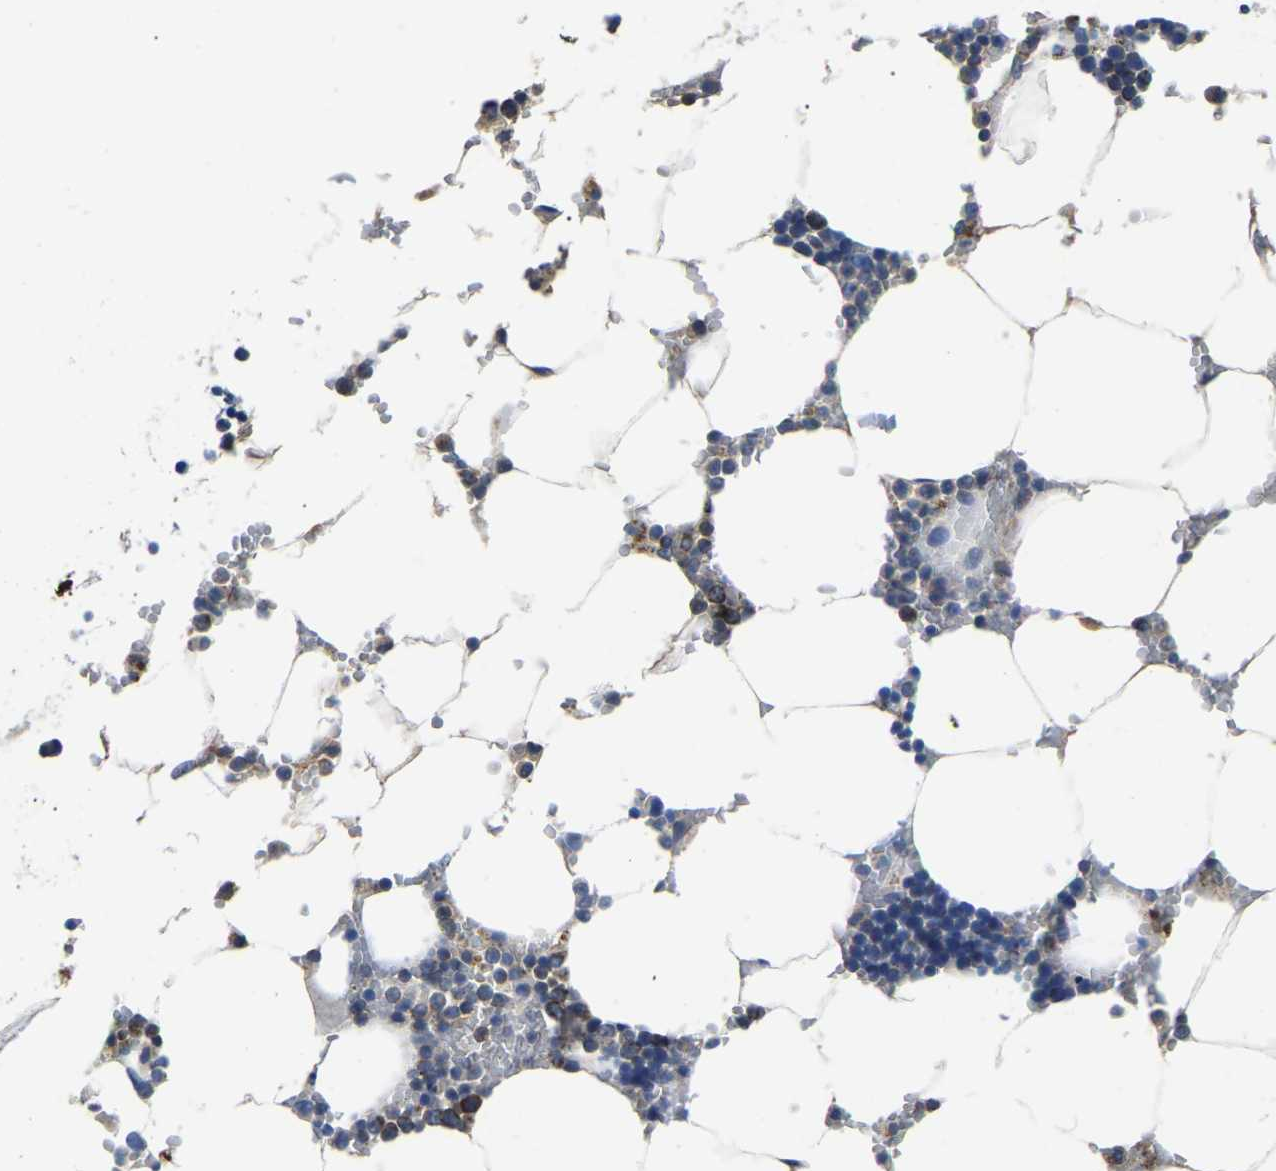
{"staining": {"intensity": "moderate", "quantity": "<25%", "location": "cytoplasmic/membranous"}, "tissue": "bone marrow", "cell_type": "Hematopoietic cells", "image_type": "normal", "snomed": [{"axis": "morphology", "description": "Normal tissue, NOS"}, {"axis": "topography", "description": "Bone marrow"}], "caption": "Moderate cytoplasmic/membranous positivity is appreciated in about <25% of hematopoietic cells in benign bone marrow.", "gene": "PPM1E", "patient": {"sex": "male", "age": 70}}